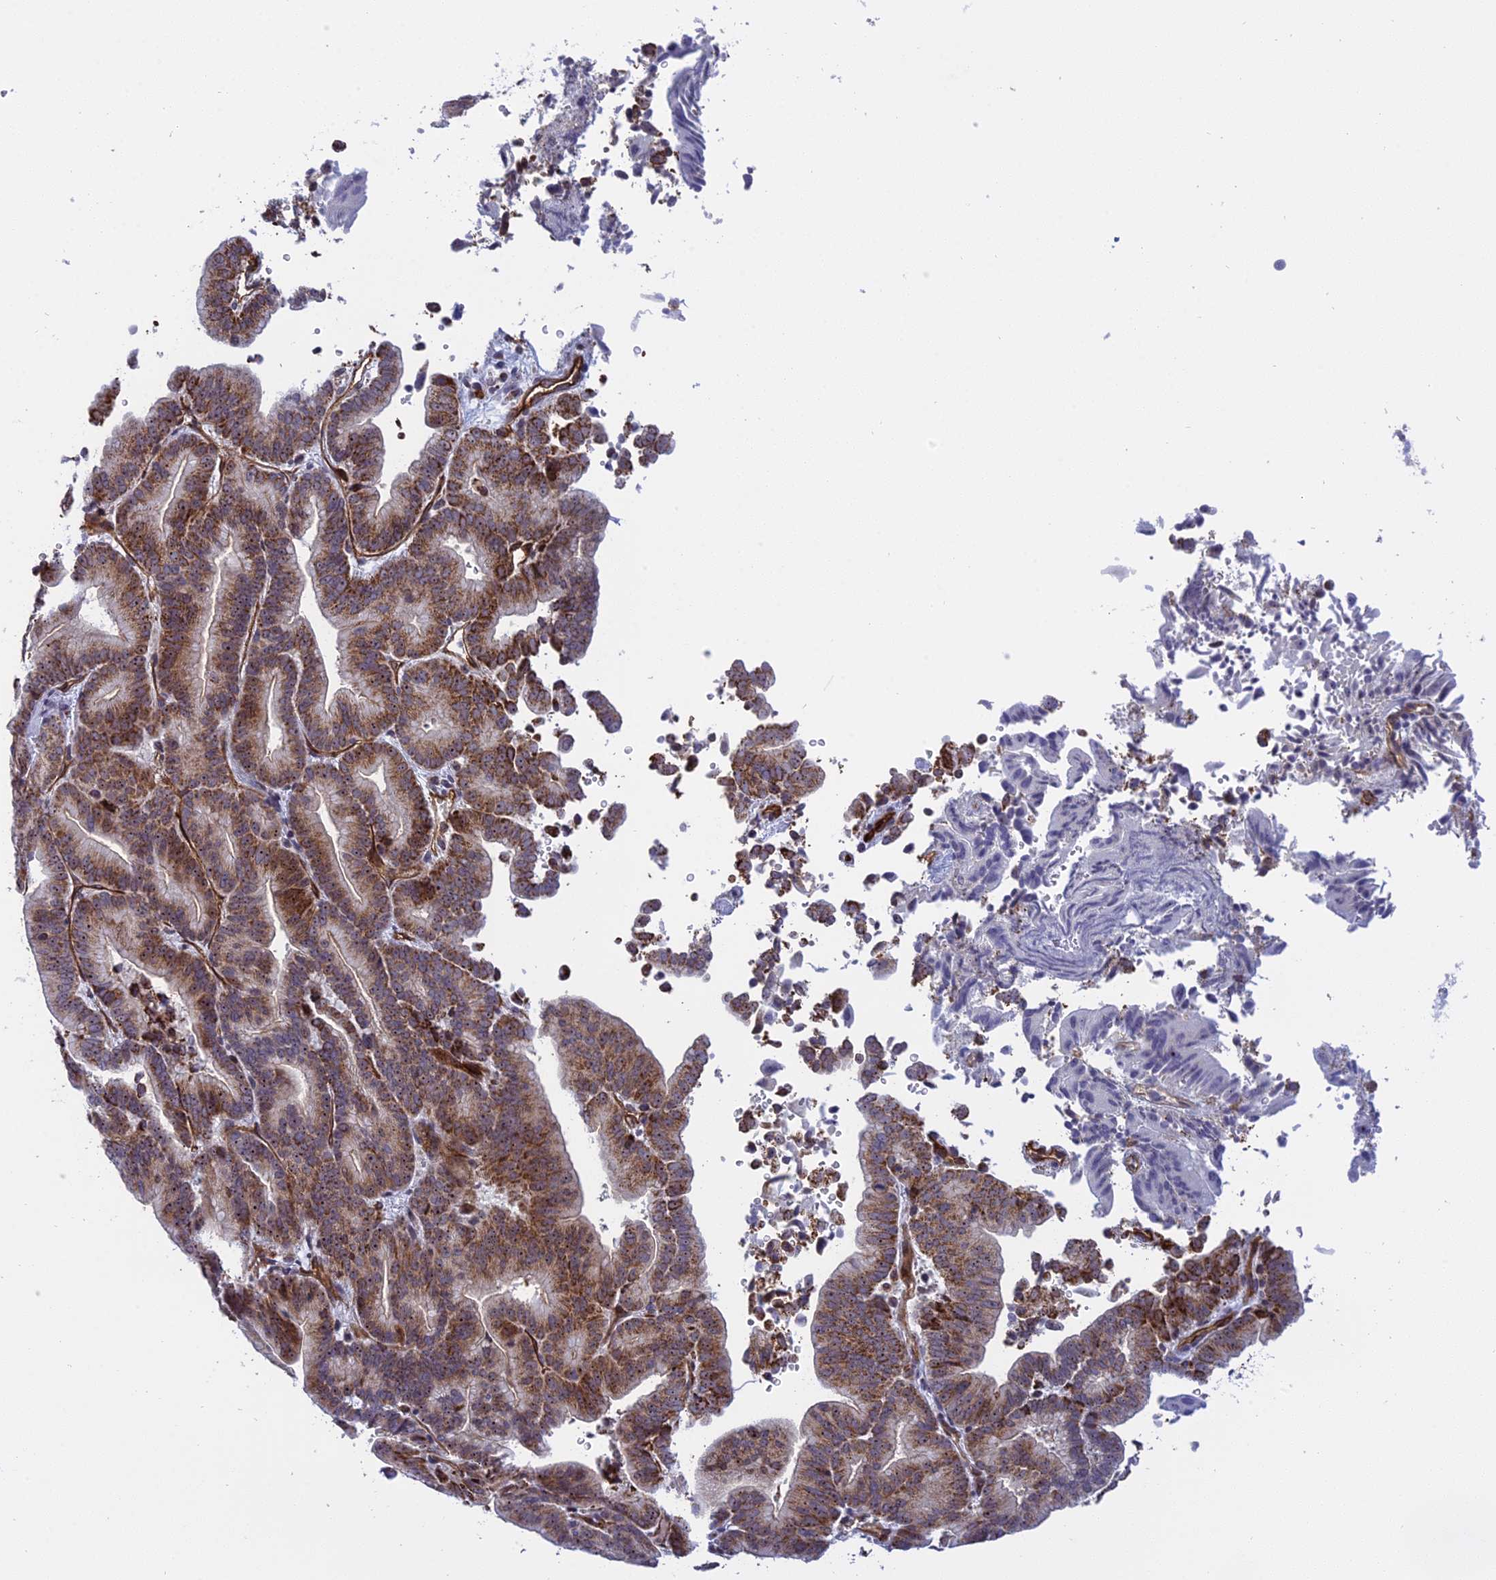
{"staining": {"intensity": "moderate", "quantity": ">75%", "location": "cytoplasmic/membranous"}, "tissue": "liver cancer", "cell_type": "Tumor cells", "image_type": "cancer", "snomed": [{"axis": "morphology", "description": "Cholangiocarcinoma"}, {"axis": "topography", "description": "Liver"}], "caption": "Protein expression analysis of human liver cancer reveals moderate cytoplasmic/membranous staining in approximately >75% of tumor cells.", "gene": "MPND", "patient": {"sex": "female", "age": 75}}